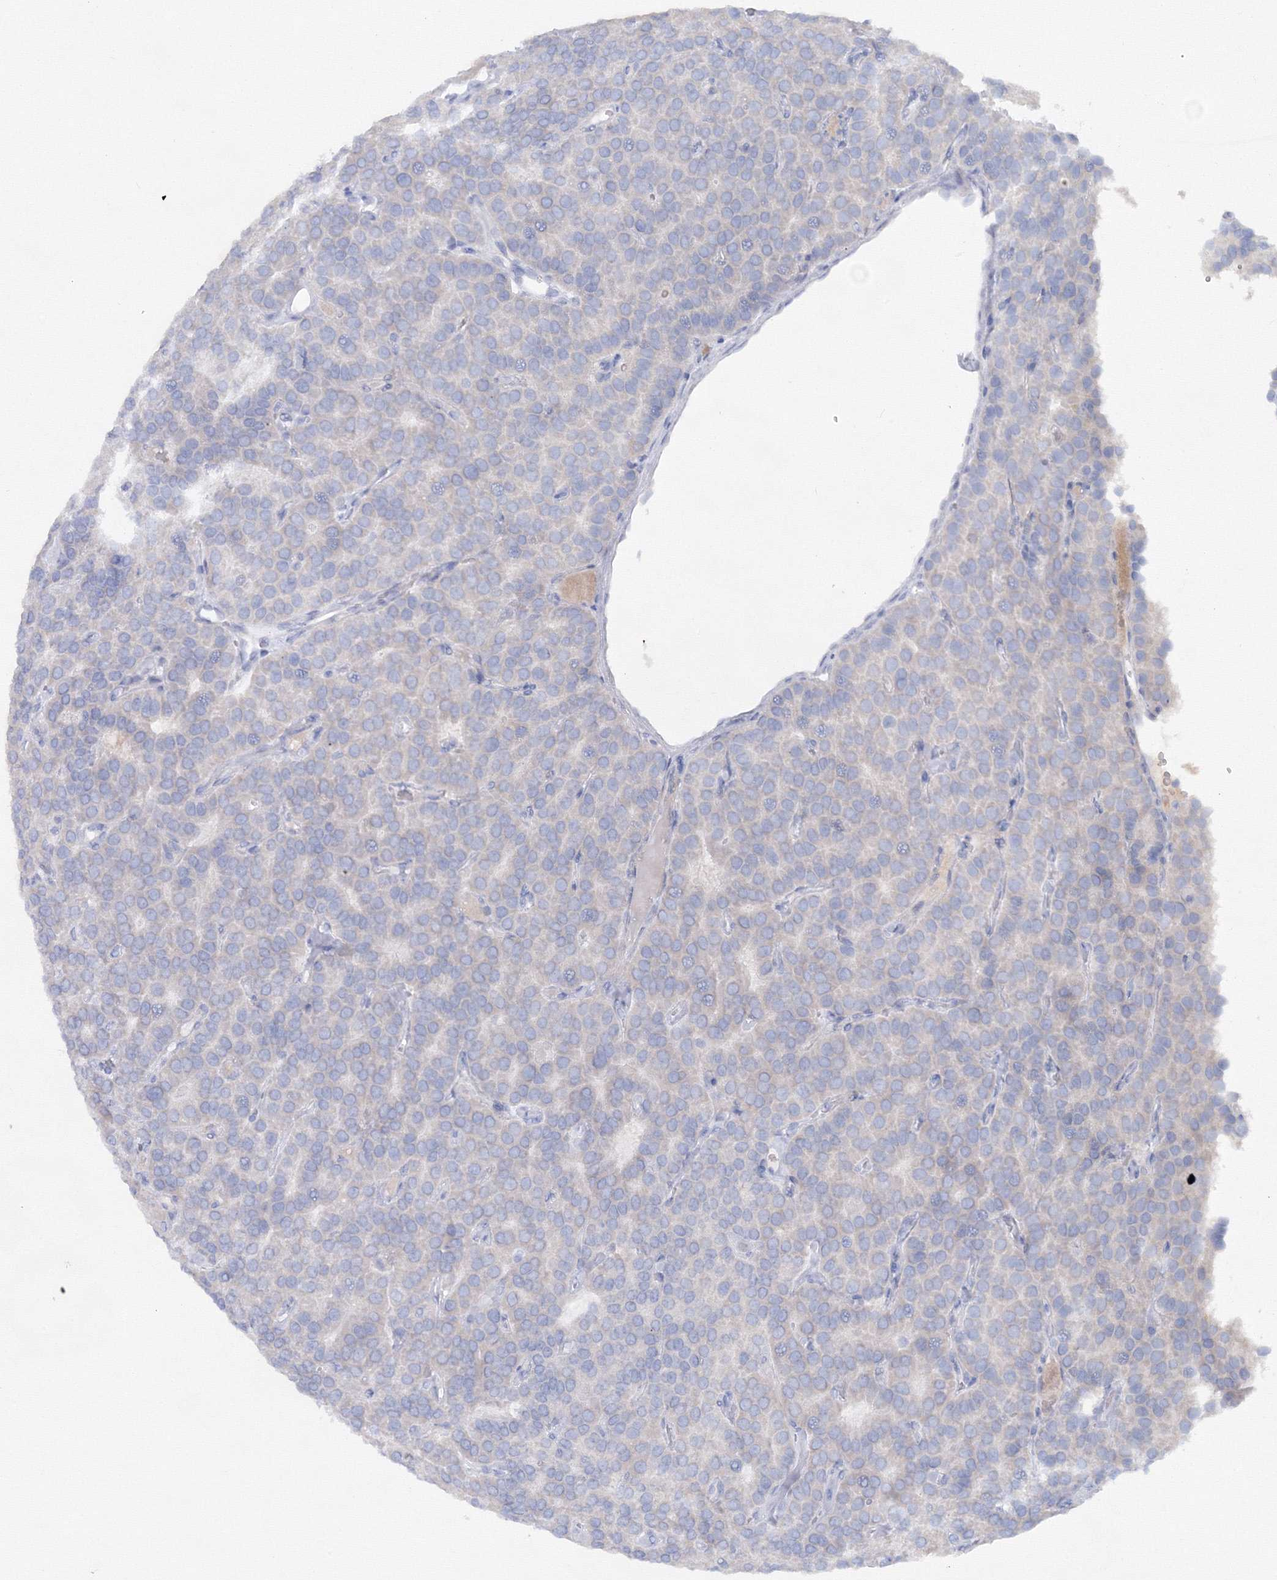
{"staining": {"intensity": "negative", "quantity": "none", "location": "none"}, "tissue": "parathyroid gland", "cell_type": "Glandular cells", "image_type": "normal", "snomed": [{"axis": "morphology", "description": "Normal tissue, NOS"}, {"axis": "morphology", "description": "Adenoma, NOS"}, {"axis": "topography", "description": "Parathyroid gland"}], "caption": "Immunohistochemistry (IHC) of normal parathyroid gland displays no positivity in glandular cells.", "gene": "GCKR", "patient": {"sex": "female", "age": 86}}